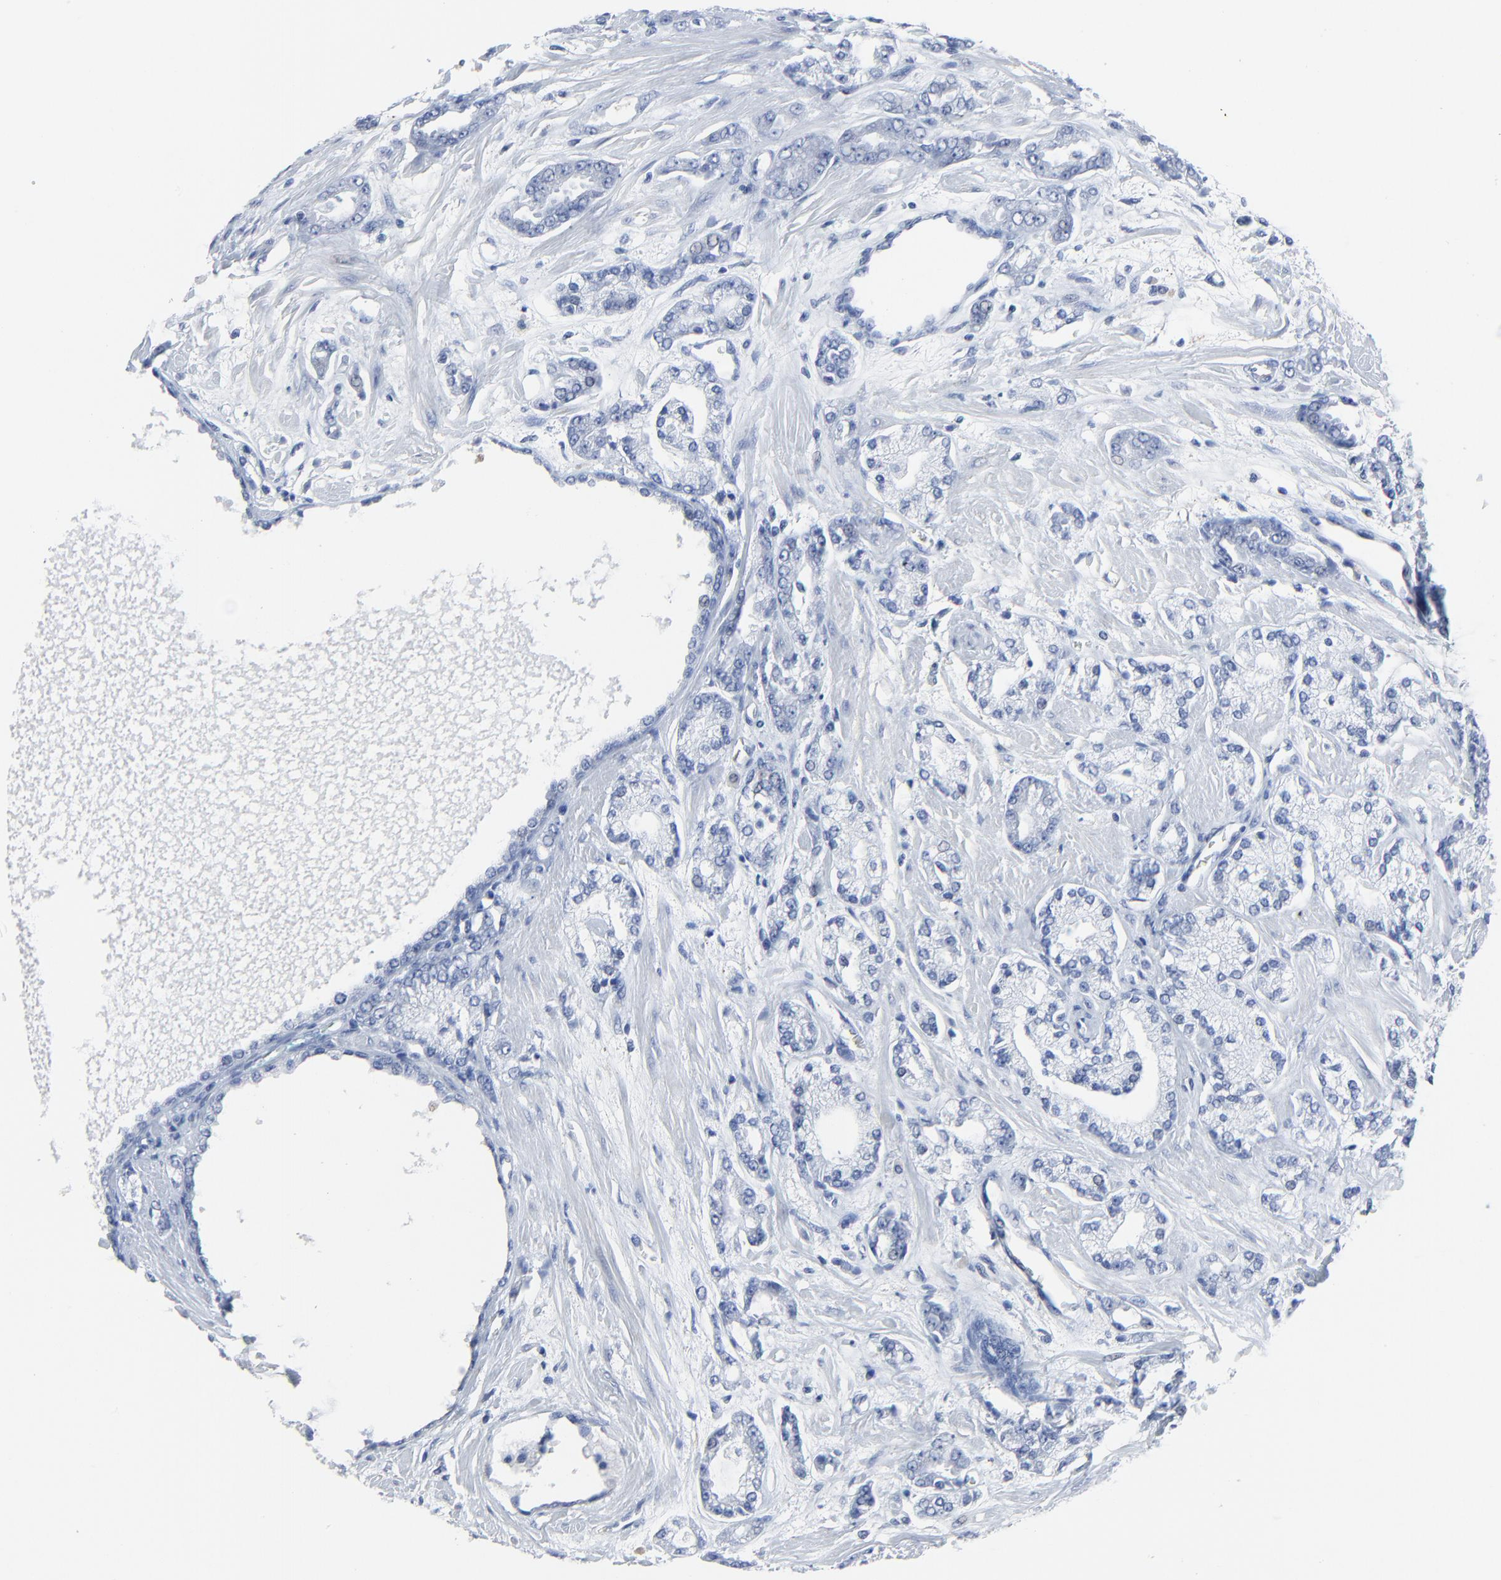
{"staining": {"intensity": "negative", "quantity": "none", "location": "none"}, "tissue": "prostate cancer", "cell_type": "Tumor cells", "image_type": "cancer", "snomed": [{"axis": "morphology", "description": "Adenocarcinoma, High grade"}, {"axis": "topography", "description": "Prostate"}], "caption": "Tumor cells show no significant expression in prostate adenocarcinoma (high-grade).", "gene": "BIRC3", "patient": {"sex": "male", "age": 71}}